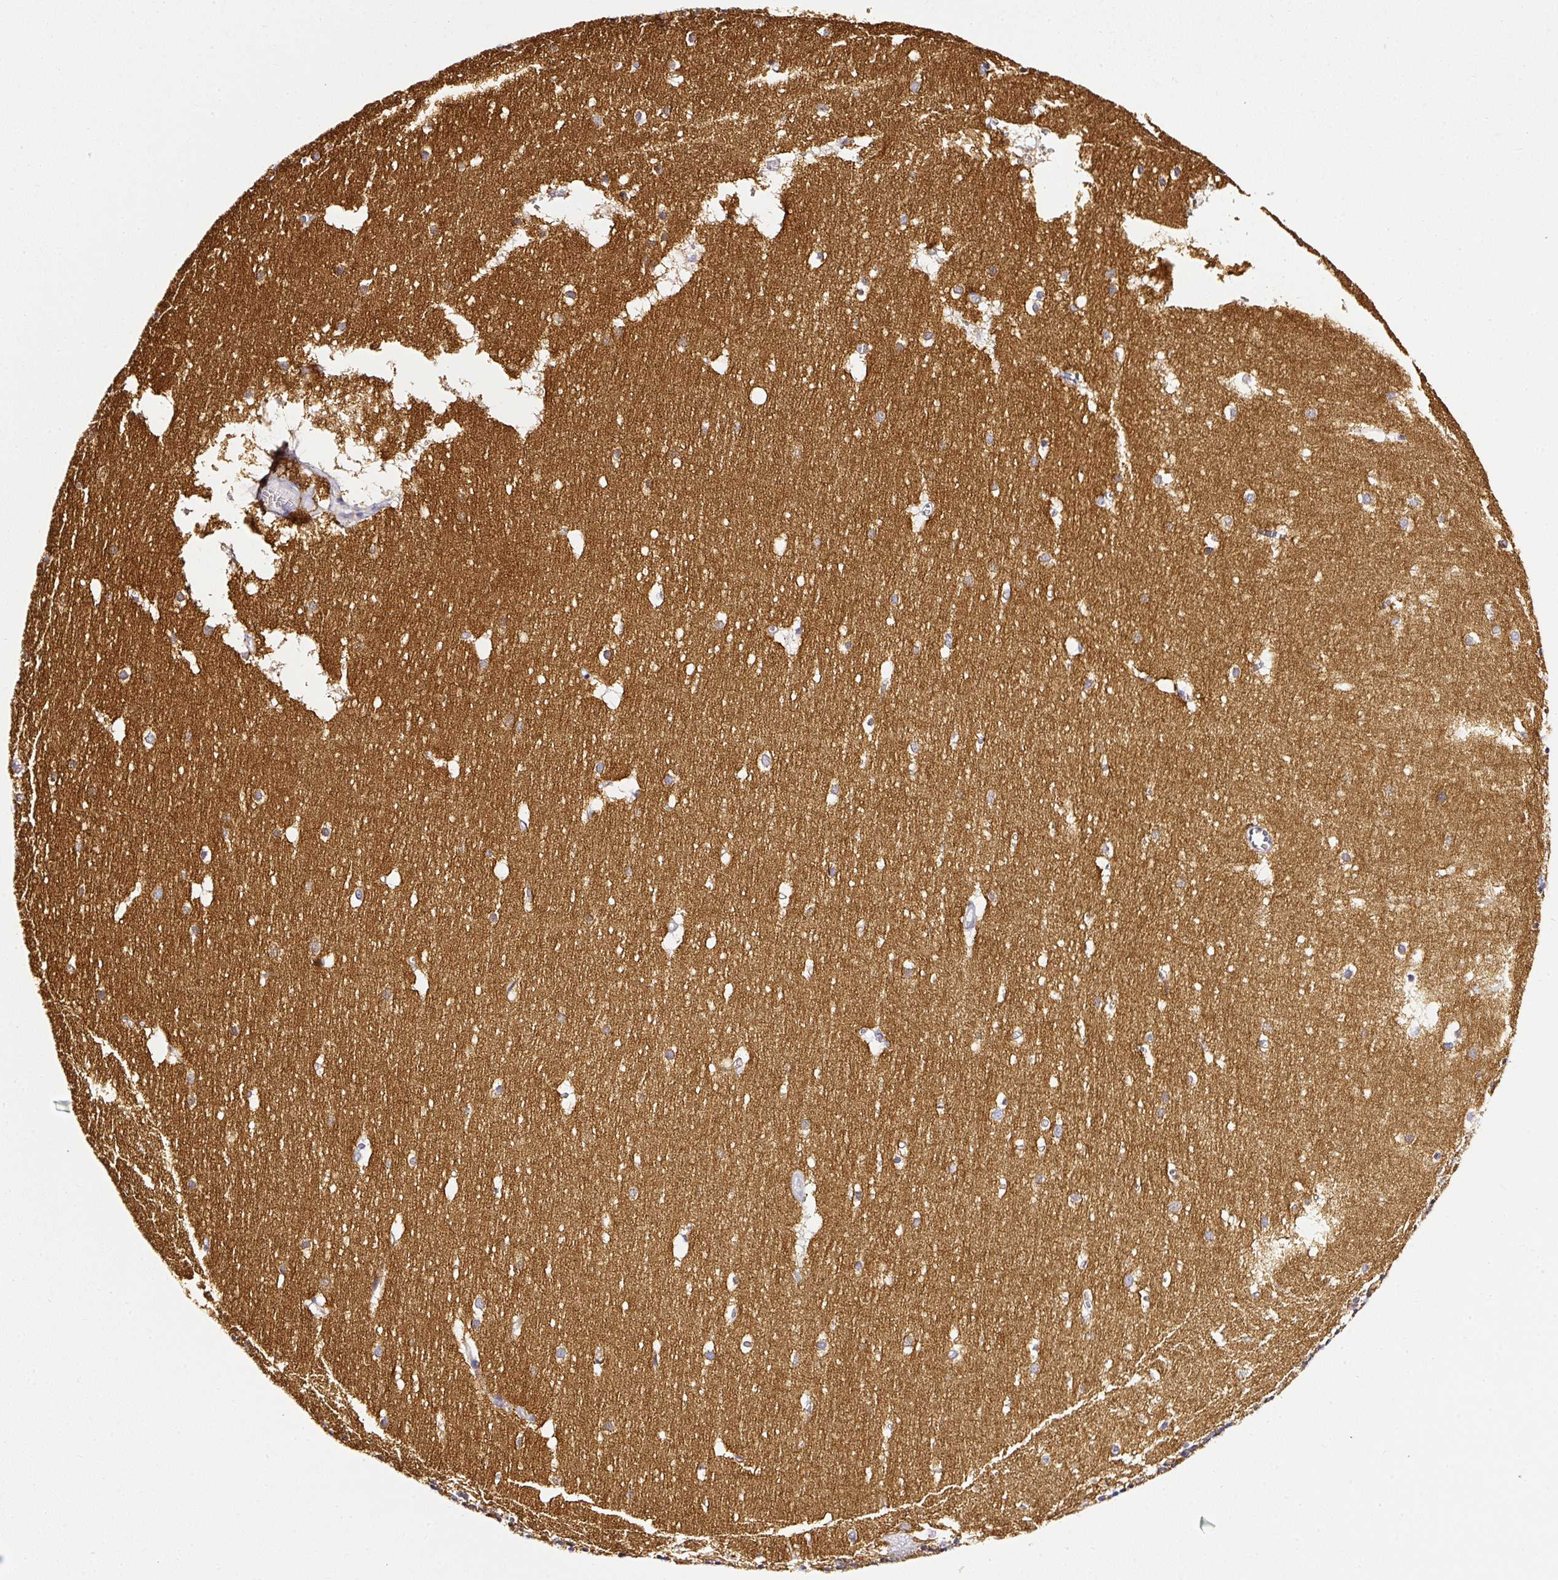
{"staining": {"intensity": "strong", "quantity": "25%-75%", "location": "cytoplasmic/membranous"}, "tissue": "cerebellum", "cell_type": "Cells in granular layer", "image_type": "normal", "snomed": [{"axis": "morphology", "description": "Normal tissue, NOS"}, {"axis": "topography", "description": "Cerebellum"}], "caption": "Approximately 25%-75% of cells in granular layer in normal cerebellum display strong cytoplasmic/membranous protein positivity as visualized by brown immunohistochemical staining.", "gene": "CD47", "patient": {"sex": "male", "age": 54}}